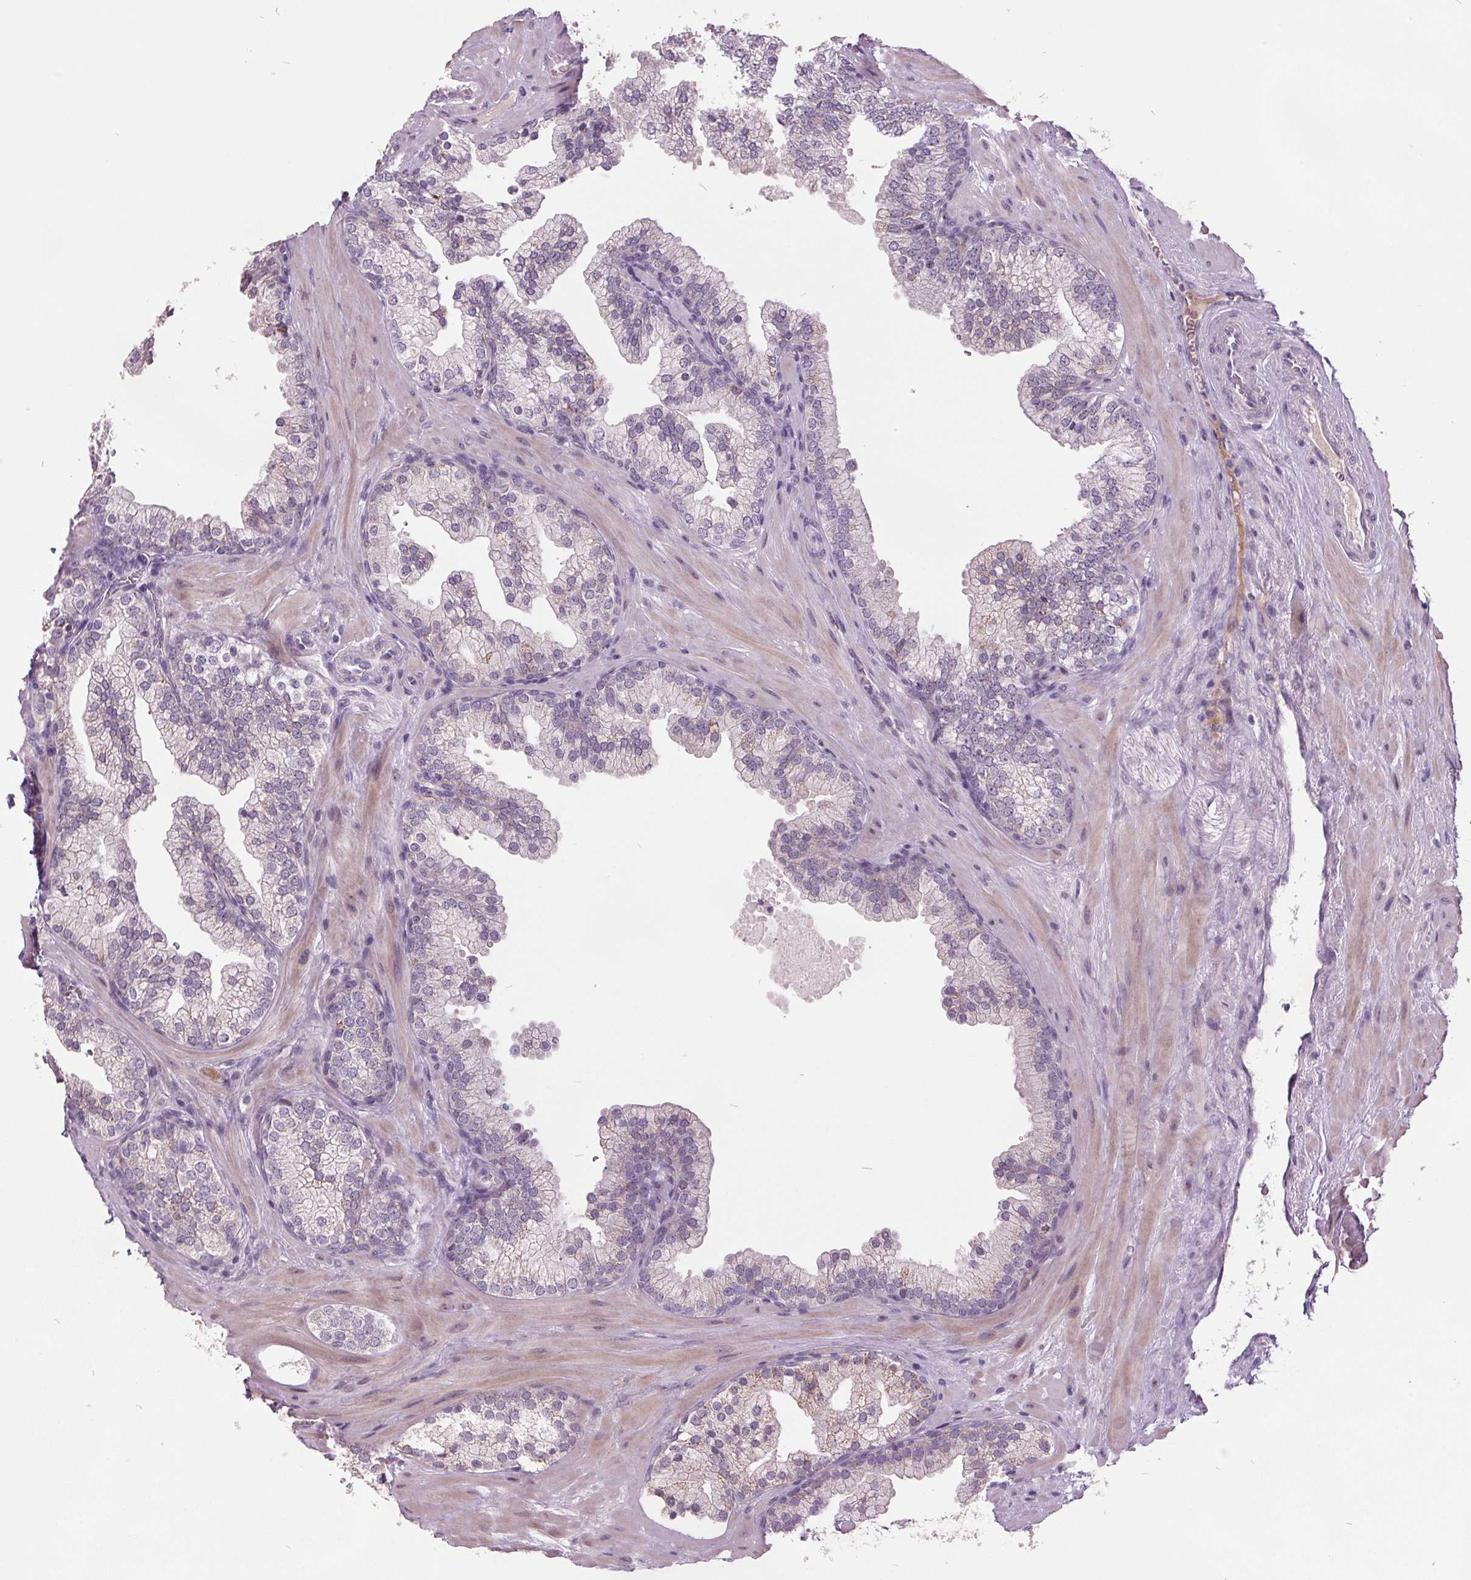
{"staining": {"intensity": "negative", "quantity": "none", "location": "none"}, "tissue": "prostate", "cell_type": "Glandular cells", "image_type": "normal", "snomed": [{"axis": "morphology", "description": "Normal tissue, NOS"}, {"axis": "topography", "description": "Prostate"}, {"axis": "topography", "description": "Peripheral nerve tissue"}], "caption": "Histopathology image shows no significant protein staining in glandular cells of benign prostate. Nuclei are stained in blue.", "gene": "C2orf16", "patient": {"sex": "male", "age": 61}}